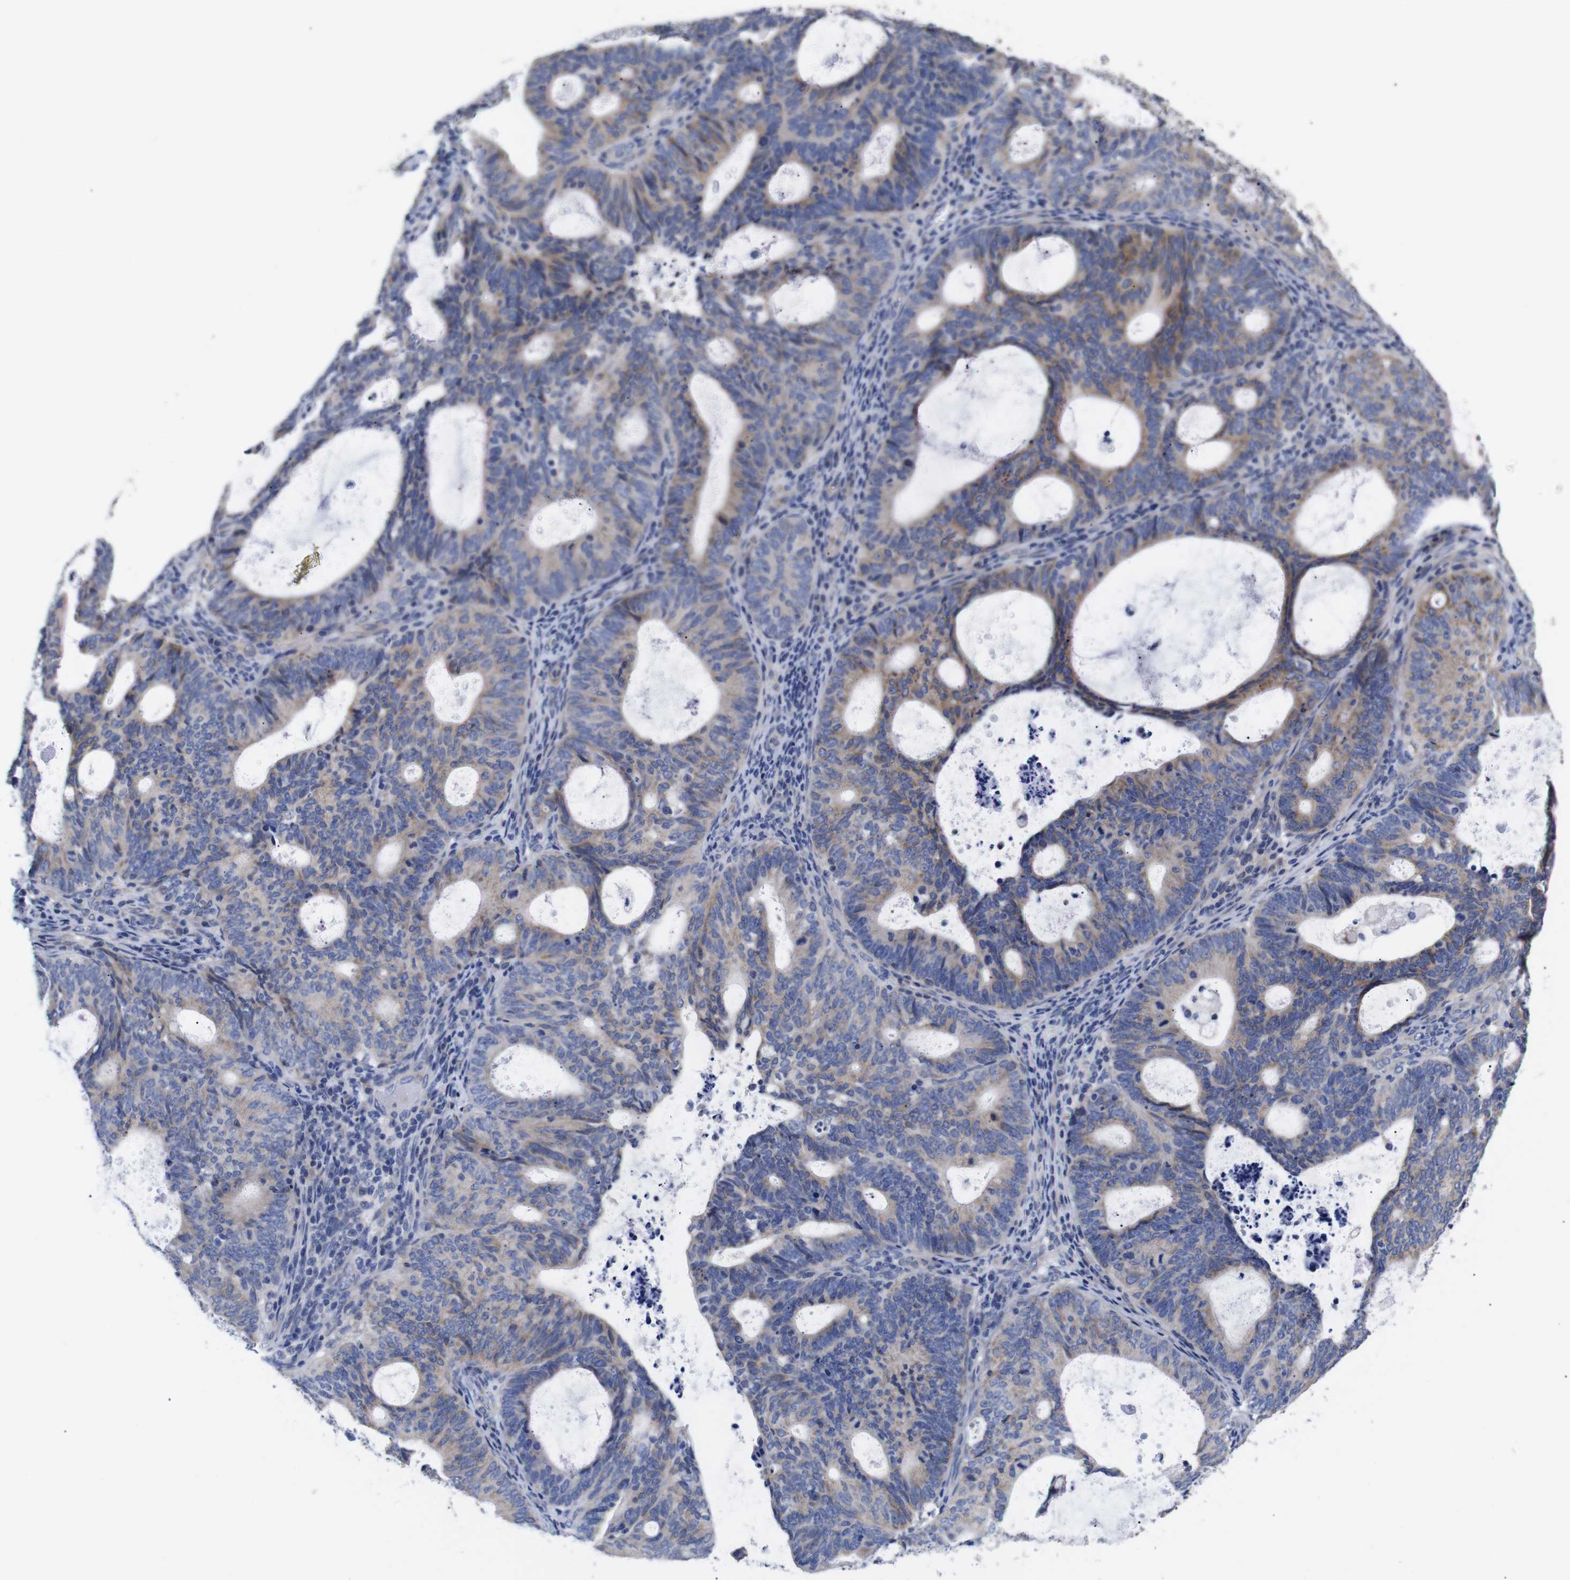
{"staining": {"intensity": "moderate", "quantity": "25%-75%", "location": "cytoplasmic/membranous"}, "tissue": "endometrial cancer", "cell_type": "Tumor cells", "image_type": "cancer", "snomed": [{"axis": "morphology", "description": "Adenocarcinoma, NOS"}, {"axis": "topography", "description": "Uterus"}], "caption": "There is medium levels of moderate cytoplasmic/membranous positivity in tumor cells of endometrial cancer (adenocarcinoma), as demonstrated by immunohistochemical staining (brown color).", "gene": "OPN3", "patient": {"sex": "female", "age": 83}}